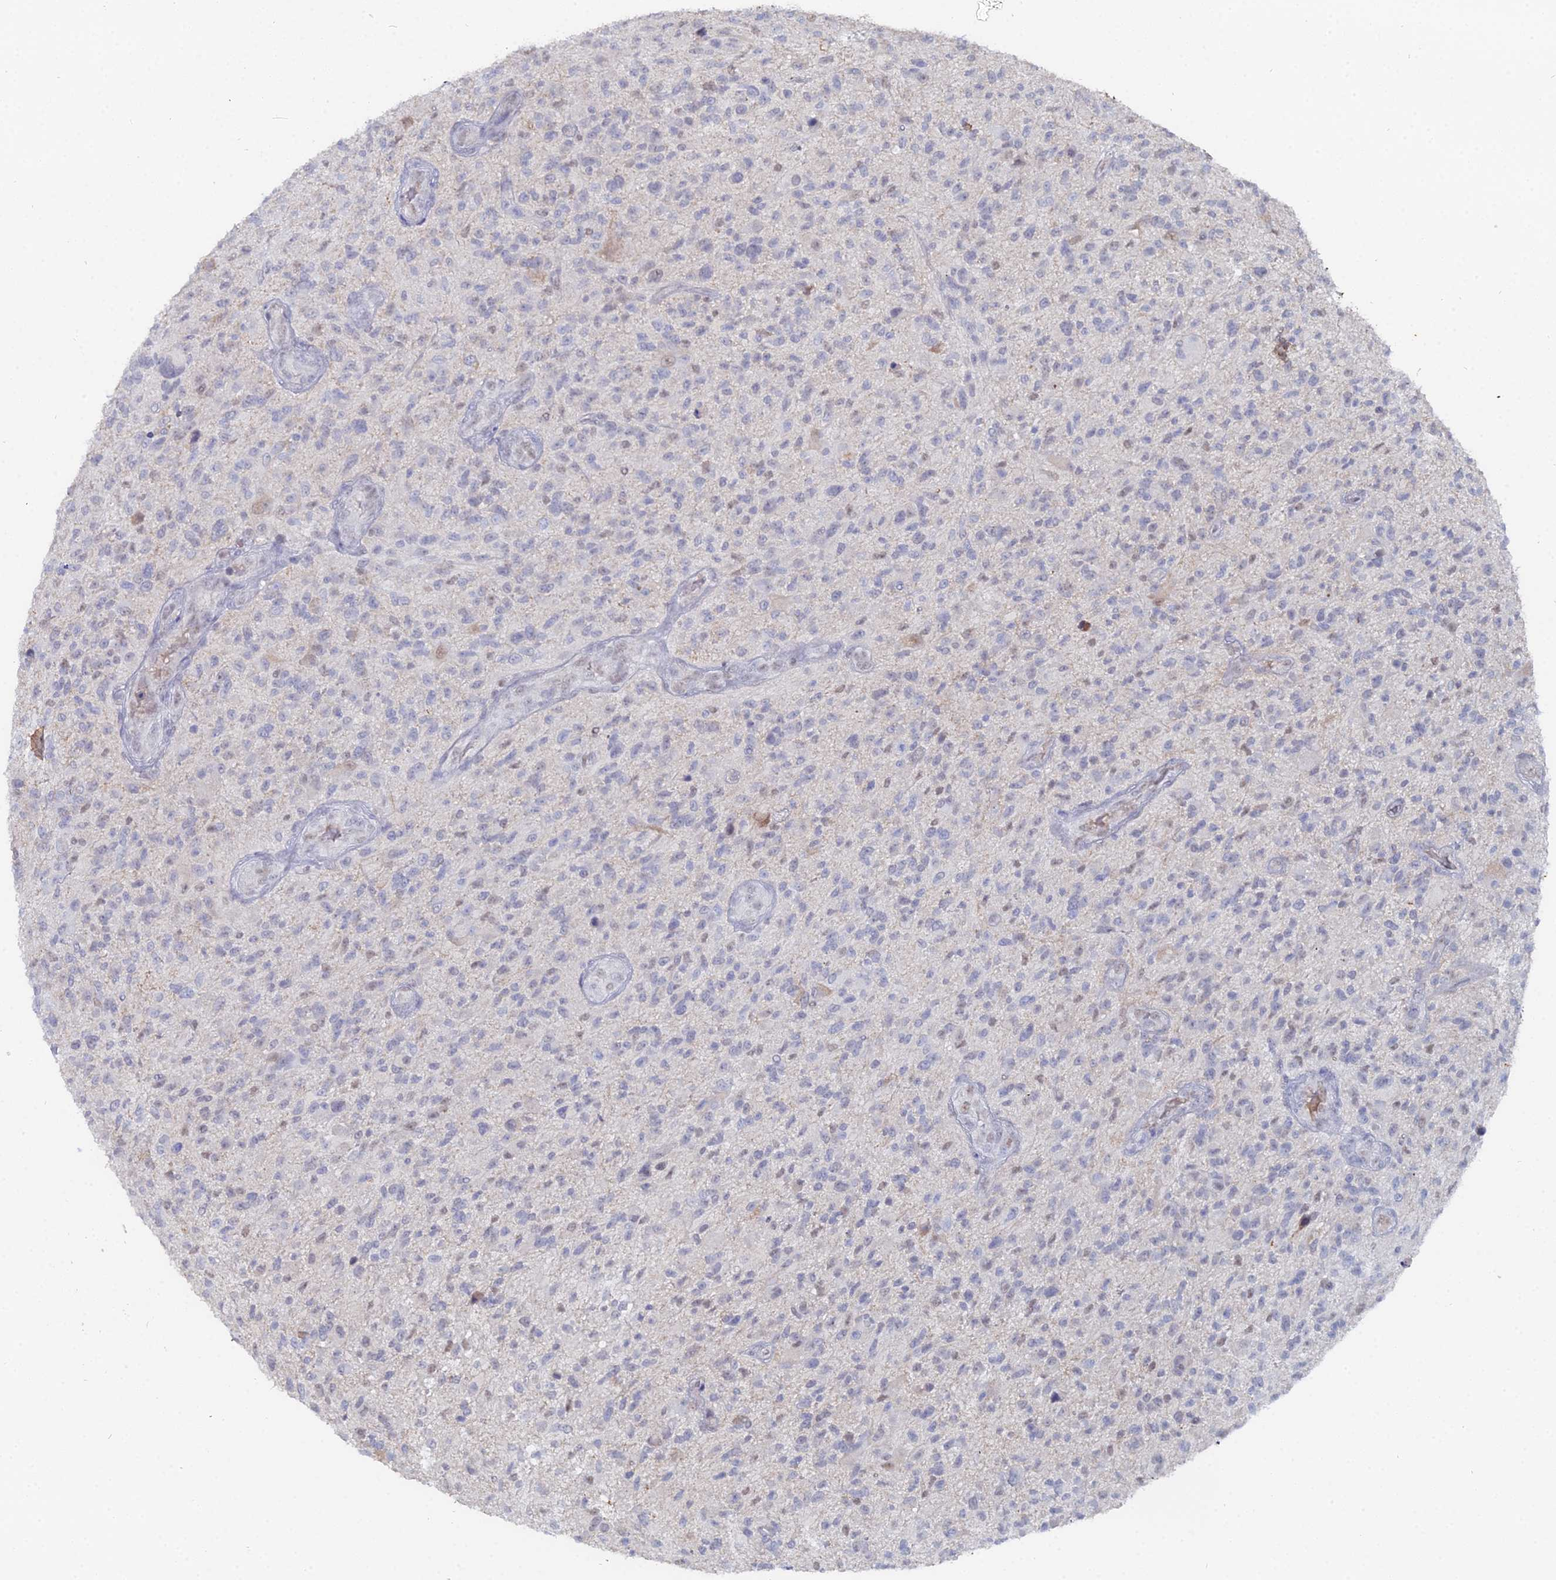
{"staining": {"intensity": "negative", "quantity": "none", "location": "none"}, "tissue": "glioma", "cell_type": "Tumor cells", "image_type": "cancer", "snomed": [{"axis": "morphology", "description": "Glioma, malignant, High grade"}, {"axis": "topography", "description": "Brain"}], "caption": "This is an immunohistochemistry (IHC) photomicrograph of malignant glioma (high-grade). There is no staining in tumor cells.", "gene": "THAP4", "patient": {"sex": "male", "age": 47}}